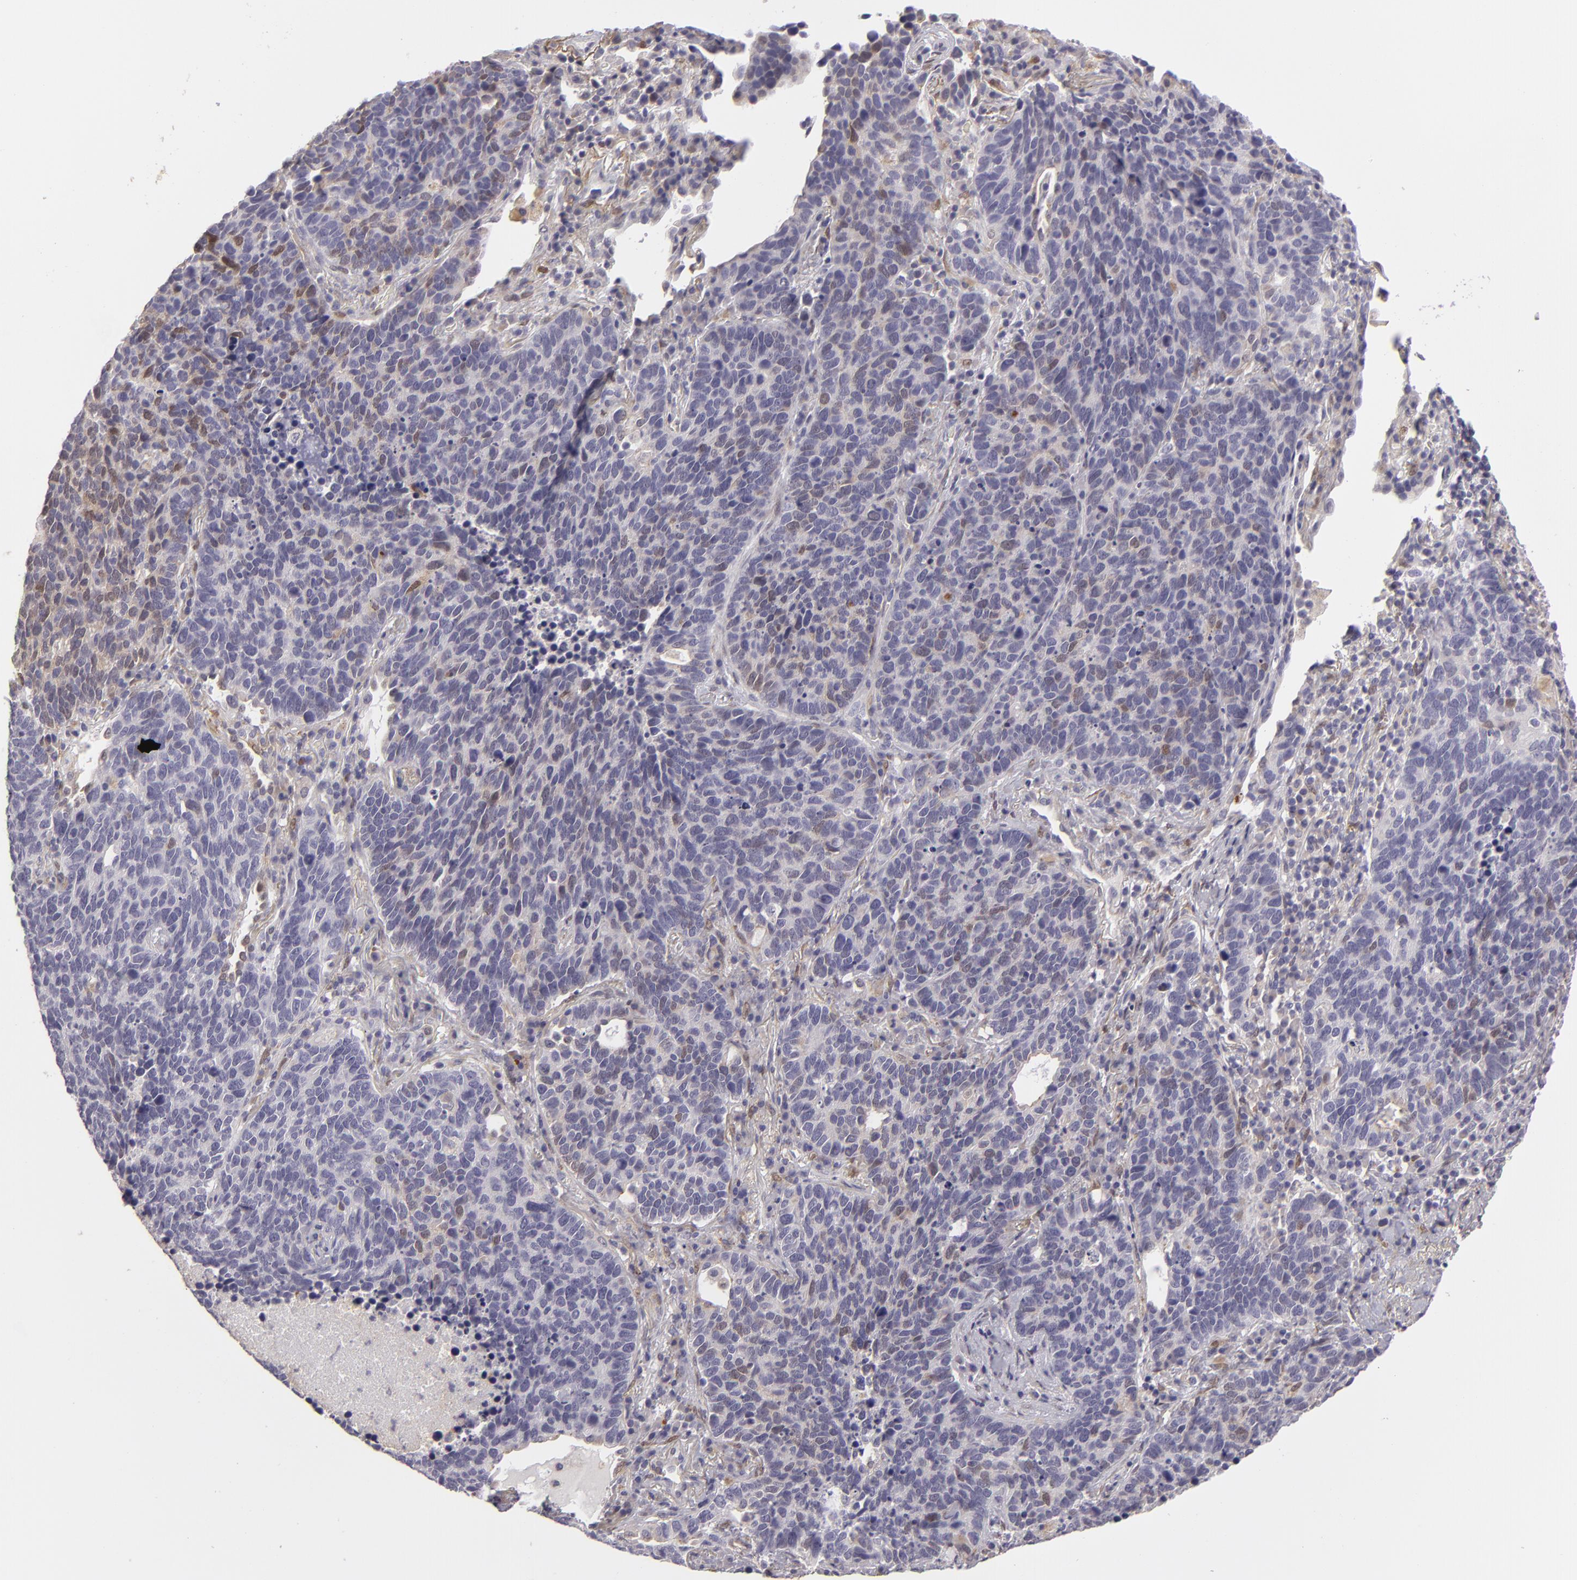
{"staining": {"intensity": "moderate", "quantity": "25%-75%", "location": "cytoplasmic/membranous,nuclear"}, "tissue": "lung cancer", "cell_type": "Tumor cells", "image_type": "cancer", "snomed": [{"axis": "morphology", "description": "Neoplasm, malignant, NOS"}, {"axis": "topography", "description": "Lung"}], "caption": "Immunohistochemical staining of human neoplasm (malignant) (lung) displays moderate cytoplasmic/membranous and nuclear protein expression in approximately 25%-75% of tumor cells. (DAB (3,3'-diaminobenzidine) = brown stain, brightfield microscopy at high magnification).", "gene": "EFS", "patient": {"sex": "female", "age": 75}}